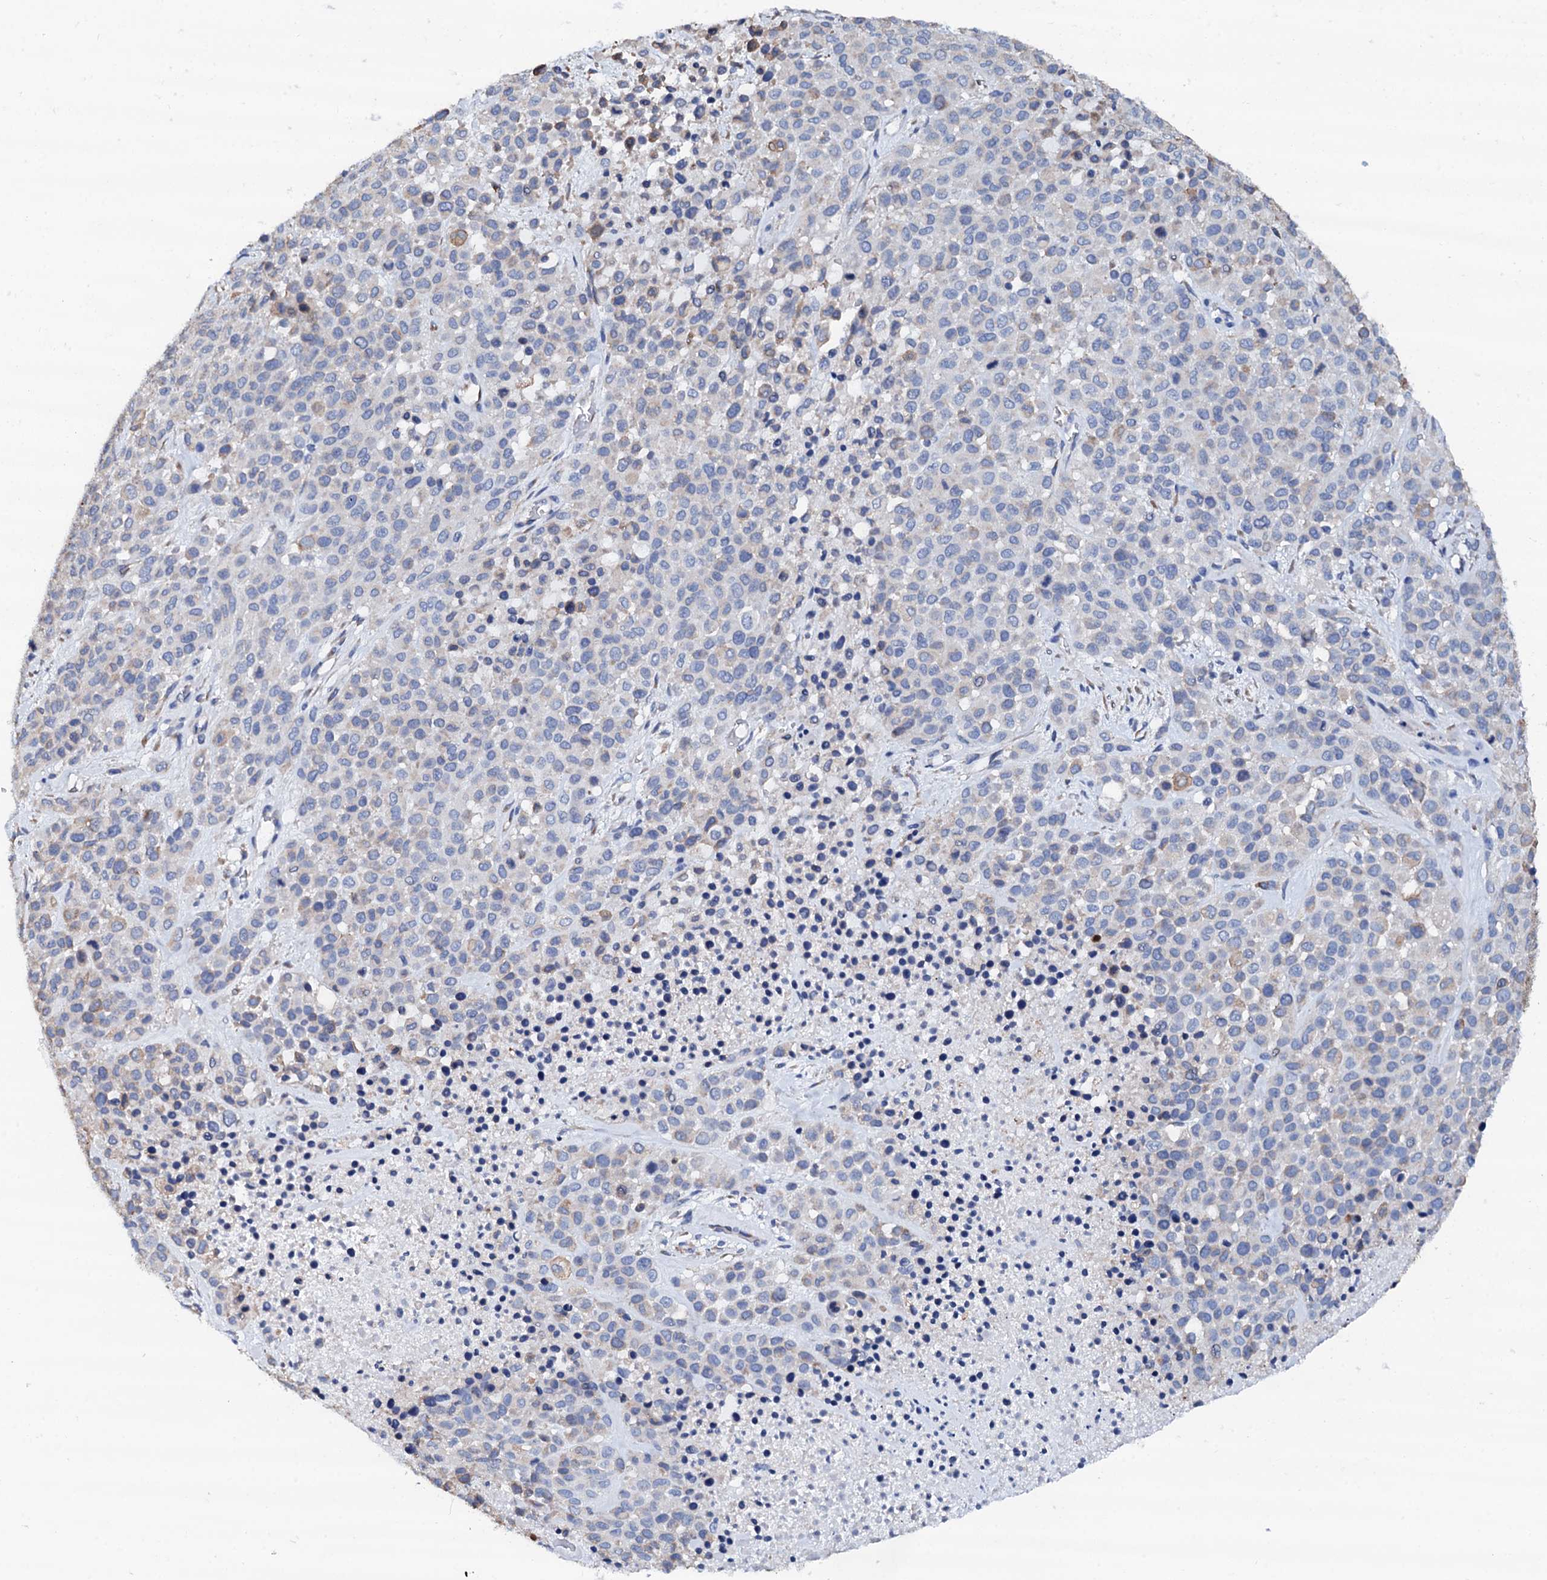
{"staining": {"intensity": "weak", "quantity": "<25%", "location": "cytoplasmic/membranous"}, "tissue": "melanoma", "cell_type": "Tumor cells", "image_type": "cancer", "snomed": [{"axis": "morphology", "description": "Malignant melanoma, Metastatic site"}, {"axis": "topography", "description": "Skin"}], "caption": "High magnification brightfield microscopy of malignant melanoma (metastatic site) stained with DAB (3,3'-diaminobenzidine) (brown) and counterstained with hematoxylin (blue): tumor cells show no significant expression.", "gene": "AKAP3", "patient": {"sex": "female", "age": 81}}